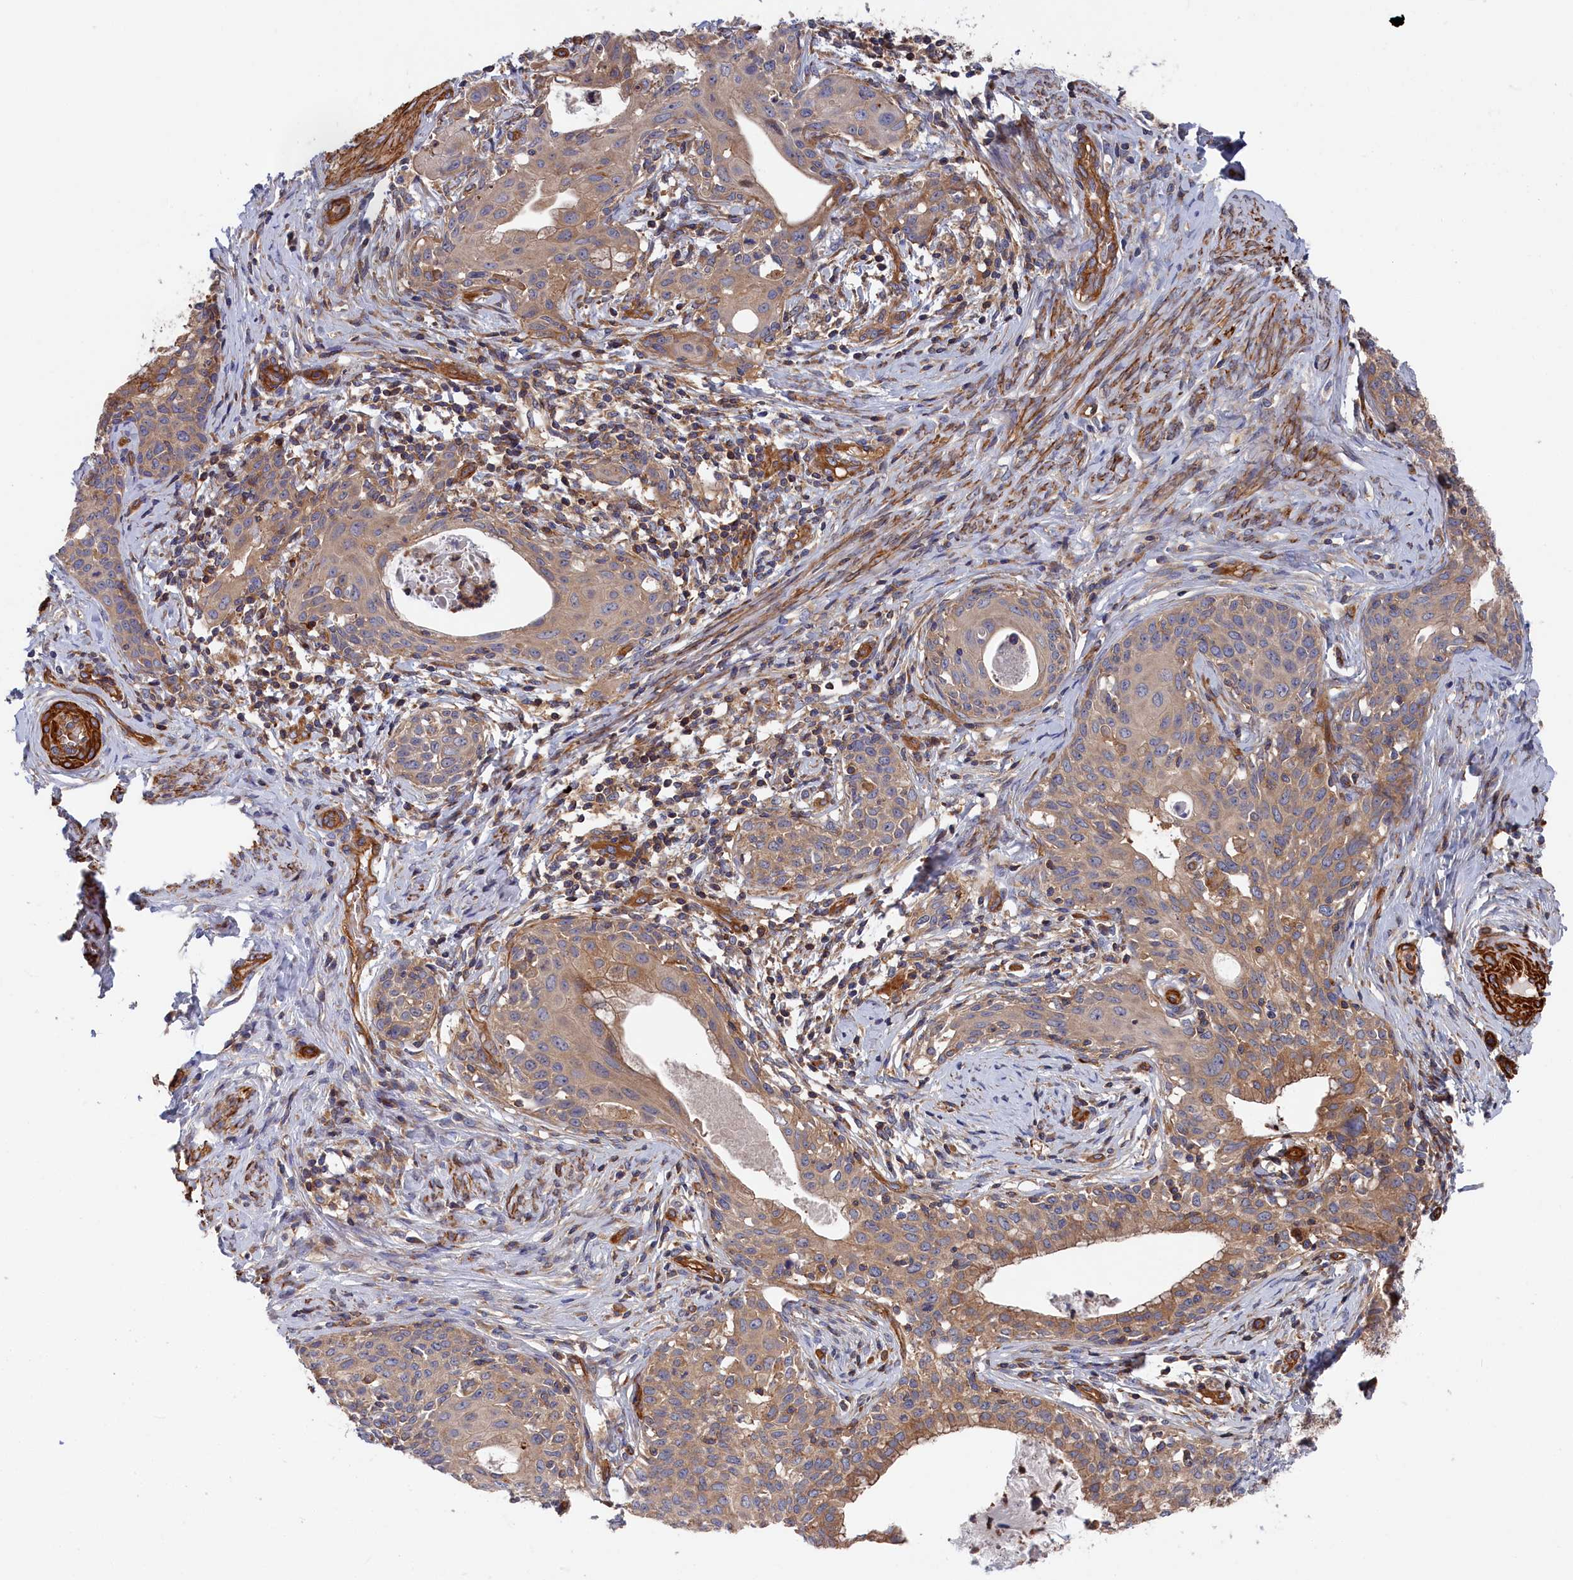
{"staining": {"intensity": "moderate", "quantity": ">75%", "location": "cytoplasmic/membranous"}, "tissue": "cervical cancer", "cell_type": "Tumor cells", "image_type": "cancer", "snomed": [{"axis": "morphology", "description": "Squamous cell carcinoma, NOS"}, {"axis": "morphology", "description": "Adenocarcinoma, NOS"}, {"axis": "topography", "description": "Cervix"}], "caption": "Immunohistochemical staining of human cervical cancer reveals medium levels of moderate cytoplasmic/membranous expression in about >75% of tumor cells.", "gene": "LDHD", "patient": {"sex": "female", "age": 52}}